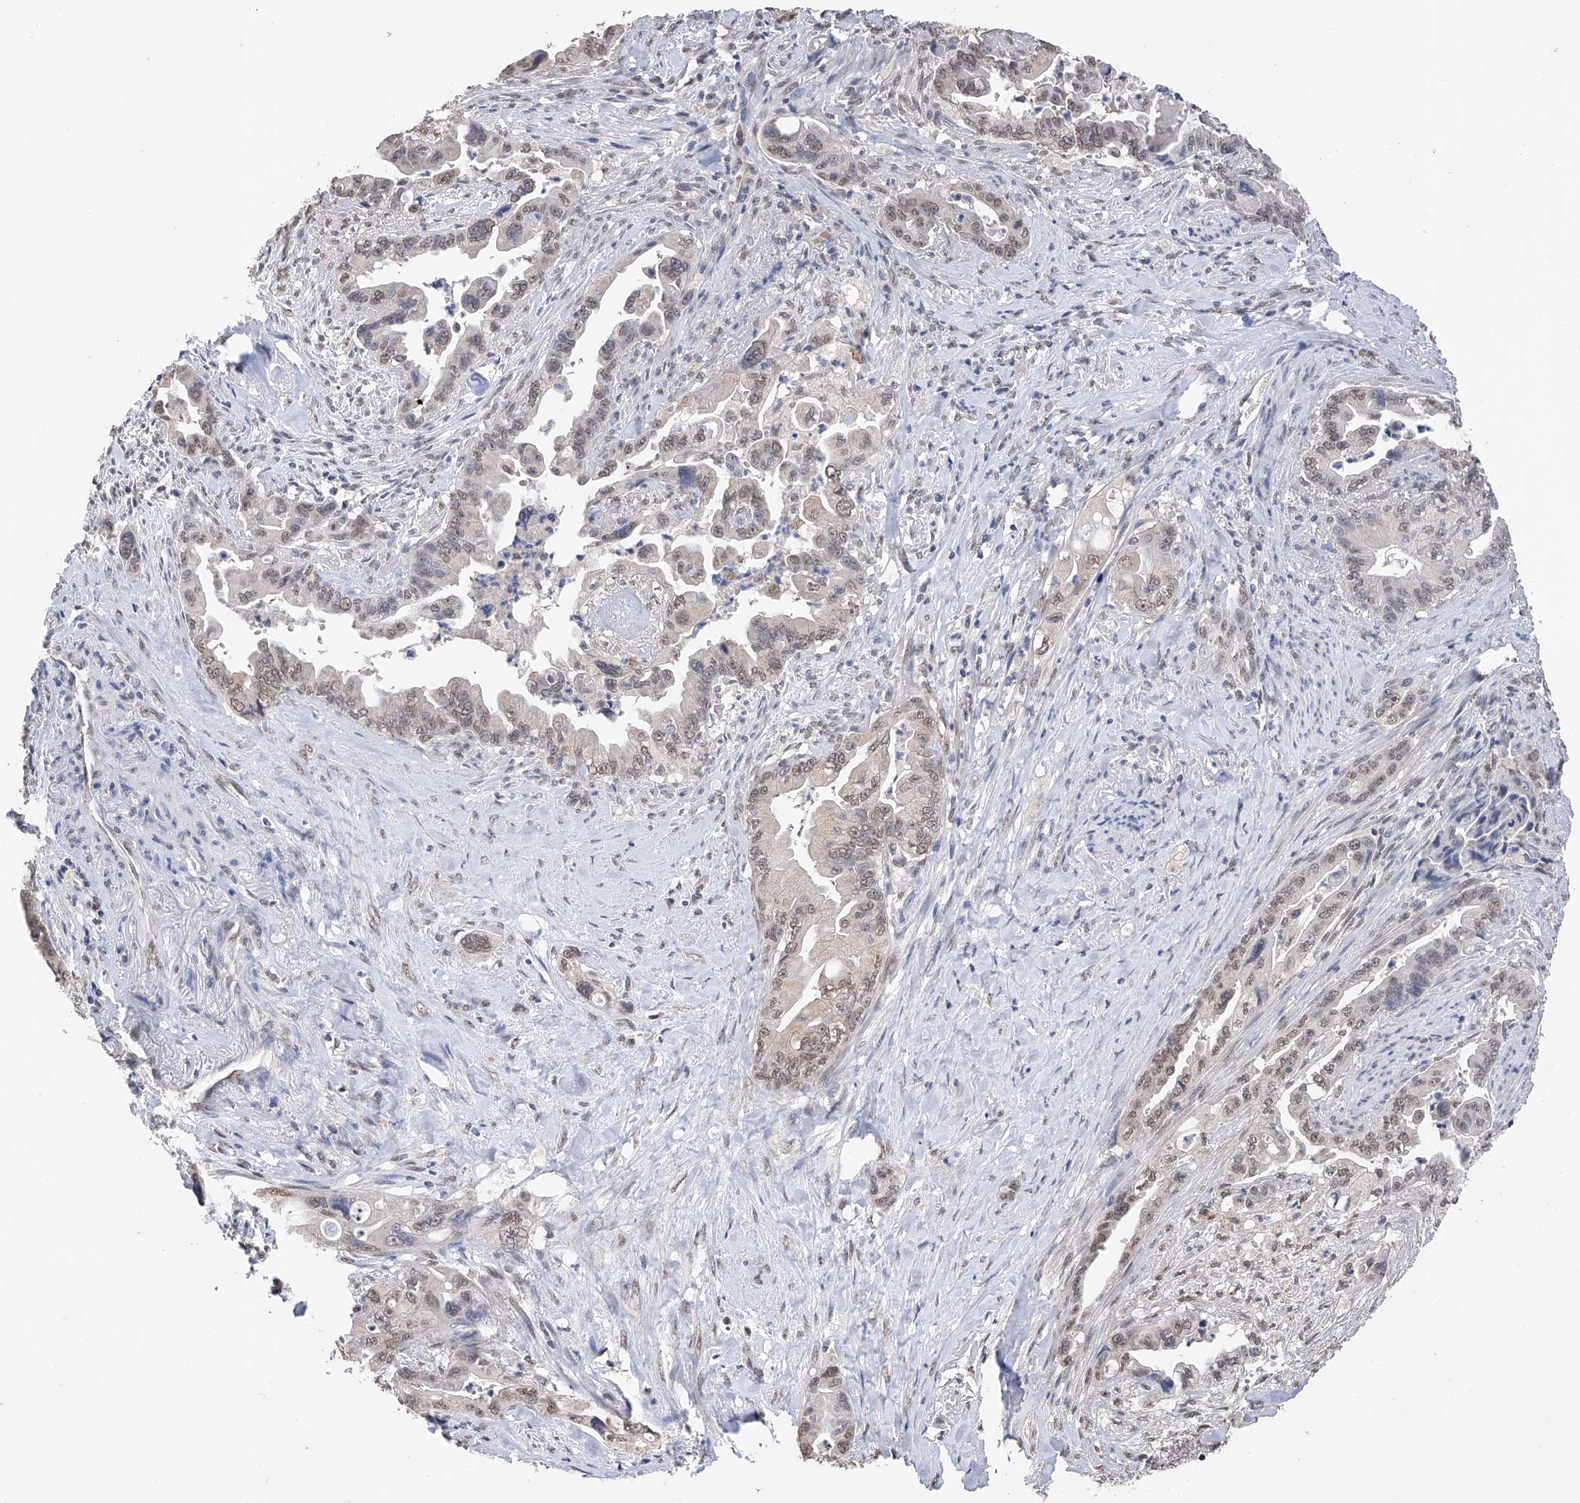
{"staining": {"intensity": "weak", "quantity": ">75%", "location": "nuclear"}, "tissue": "pancreatic cancer", "cell_type": "Tumor cells", "image_type": "cancer", "snomed": [{"axis": "morphology", "description": "Adenocarcinoma, NOS"}, {"axis": "topography", "description": "Pancreas"}], "caption": "IHC of human pancreatic cancer (adenocarcinoma) demonstrates low levels of weak nuclear positivity in approximately >75% of tumor cells.", "gene": "DMAP1", "patient": {"sex": "male", "age": 70}}